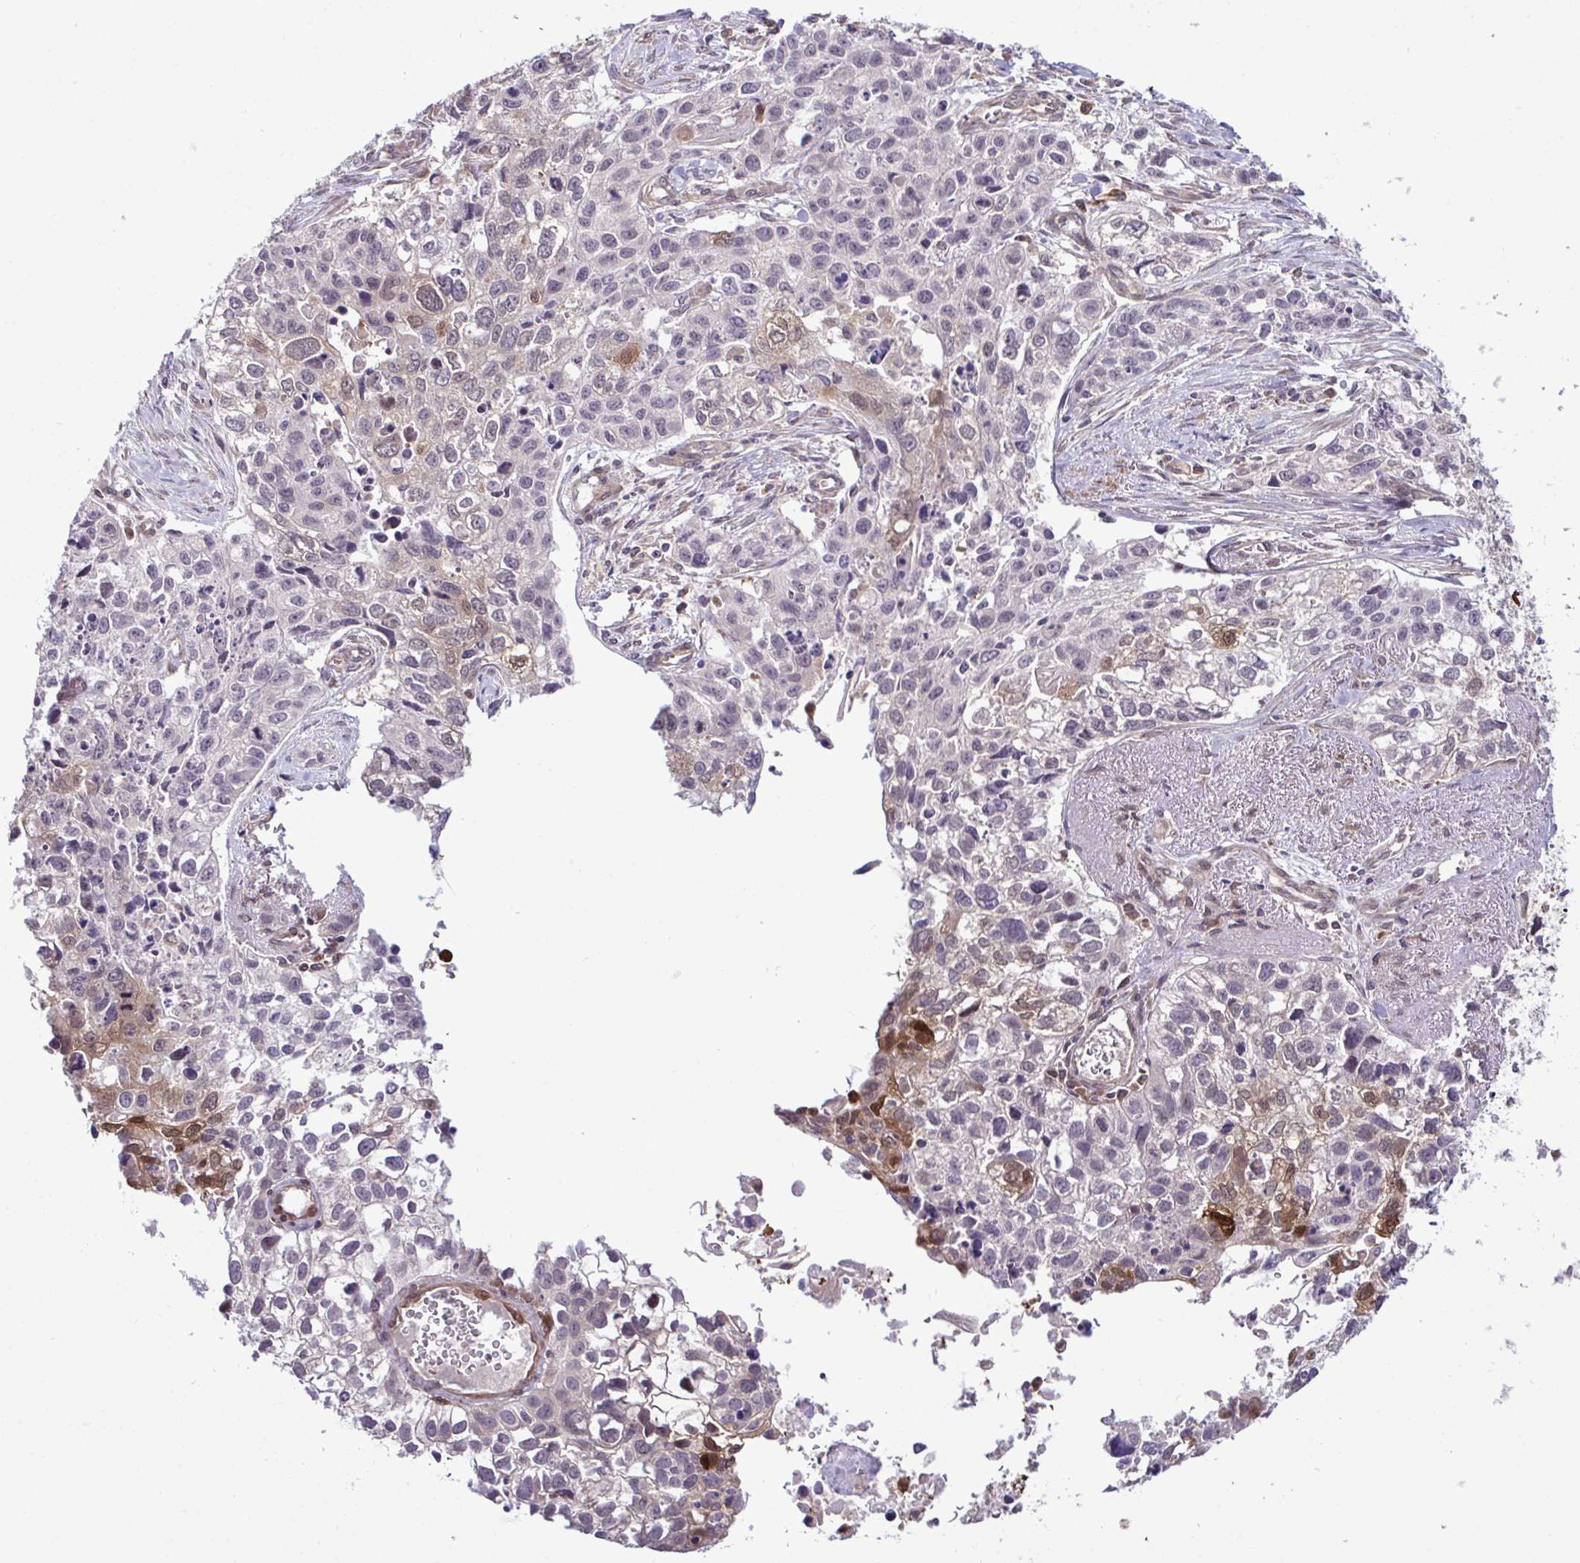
{"staining": {"intensity": "moderate", "quantity": "<25%", "location": "cytoplasmic/membranous,nuclear"}, "tissue": "lung cancer", "cell_type": "Tumor cells", "image_type": "cancer", "snomed": [{"axis": "morphology", "description": "Squamous cell carcinoma, NOS"}, {"axis": "topography", "description": "Lung"}], "caption": "This micrograph exhibits immunohistochemistry (IHC) staining of lung cancer (squamous cell carcinoma), with low moderate cytoplasmic/membranous and nuclear positivity in approximately <25% of tumor cells.", "gene": "CMPK1", "patient": {"sex": "male", "age": 74}}